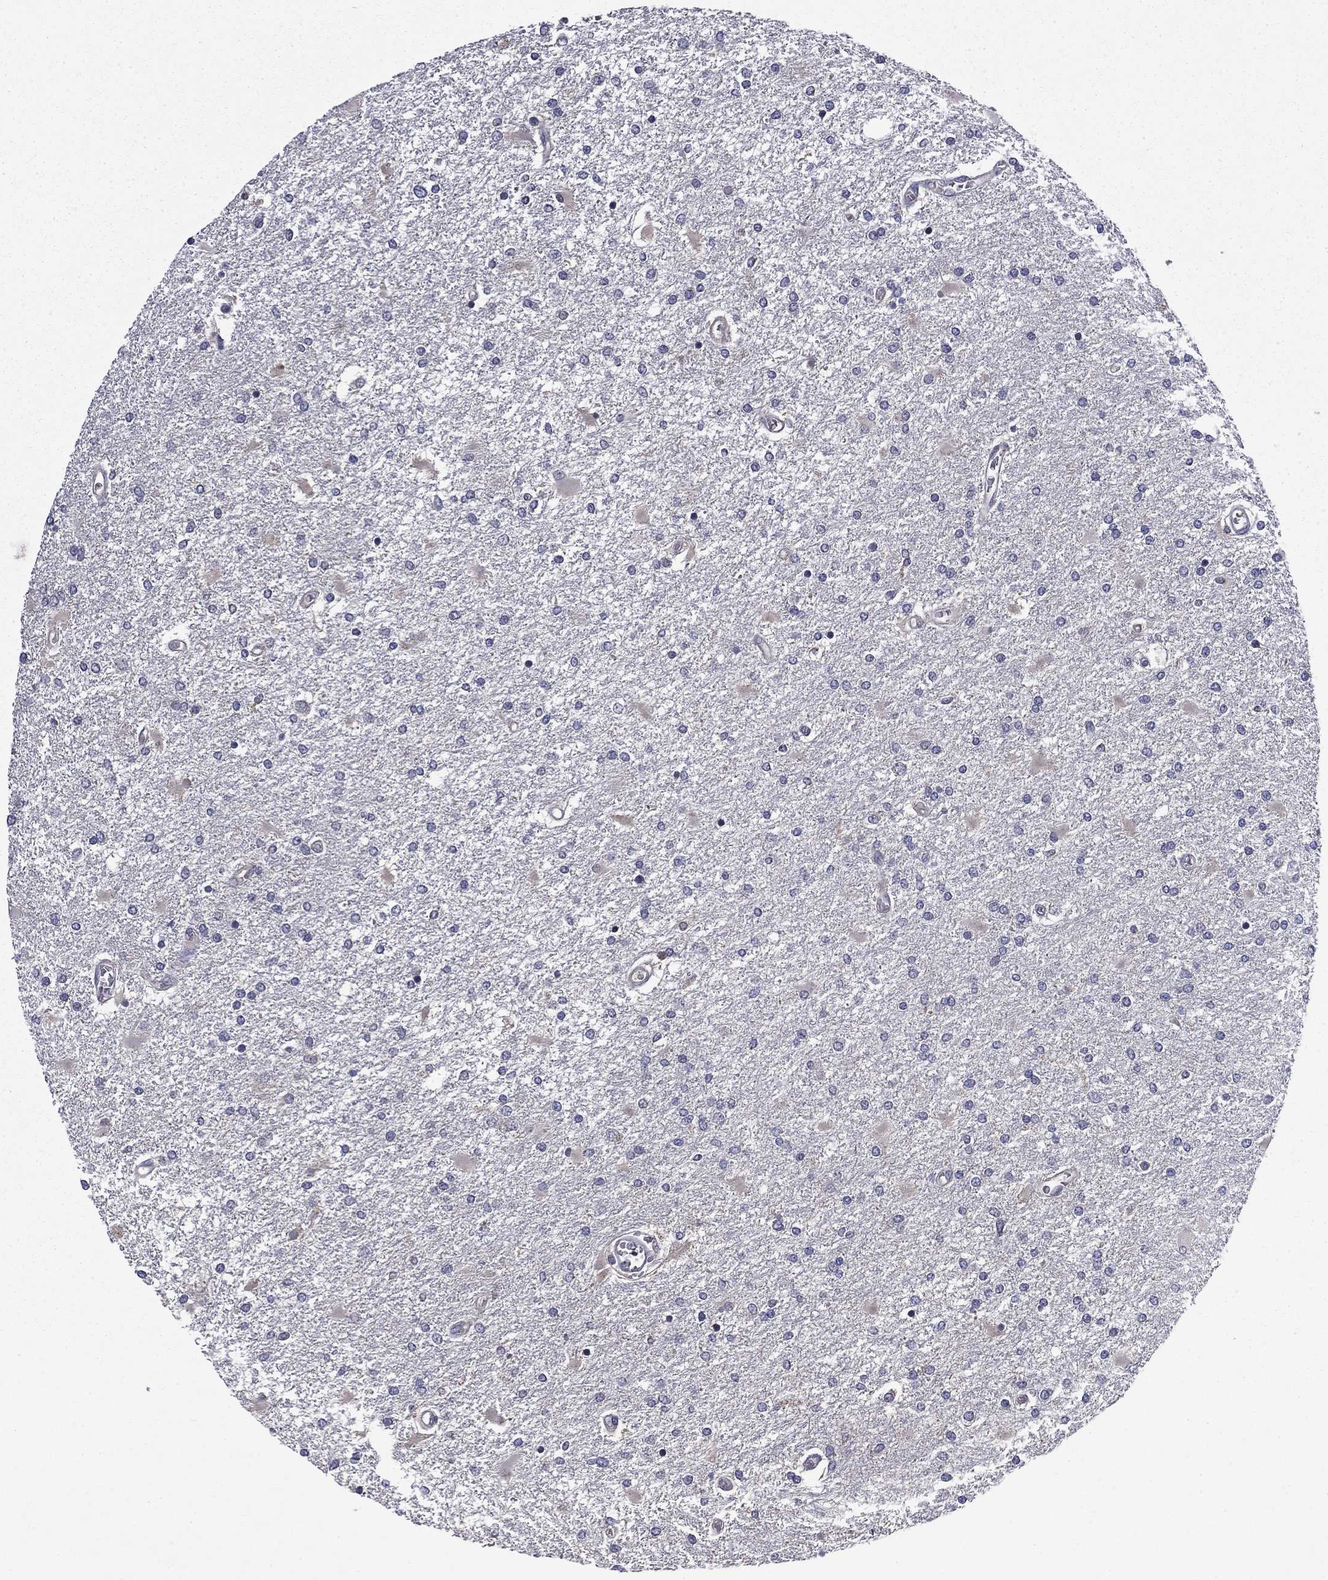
{"staining": {"intensity": "negative", "quantity": "none", "location": "none"}, "tissue": "glioma", "cell_type": "Tumor cells", "image_type": "cancer", "snomed": [{"axis": "morphology", "description": "Glioma, malignant, High grade"}, {"axis": "topography", "description": "Cerebral cortex"}], "caption": "Tumor cells are negative for brown protein staining in glioma.", "gene": "CEACAM7", "patient": {"sex": "male", "age": 79}}